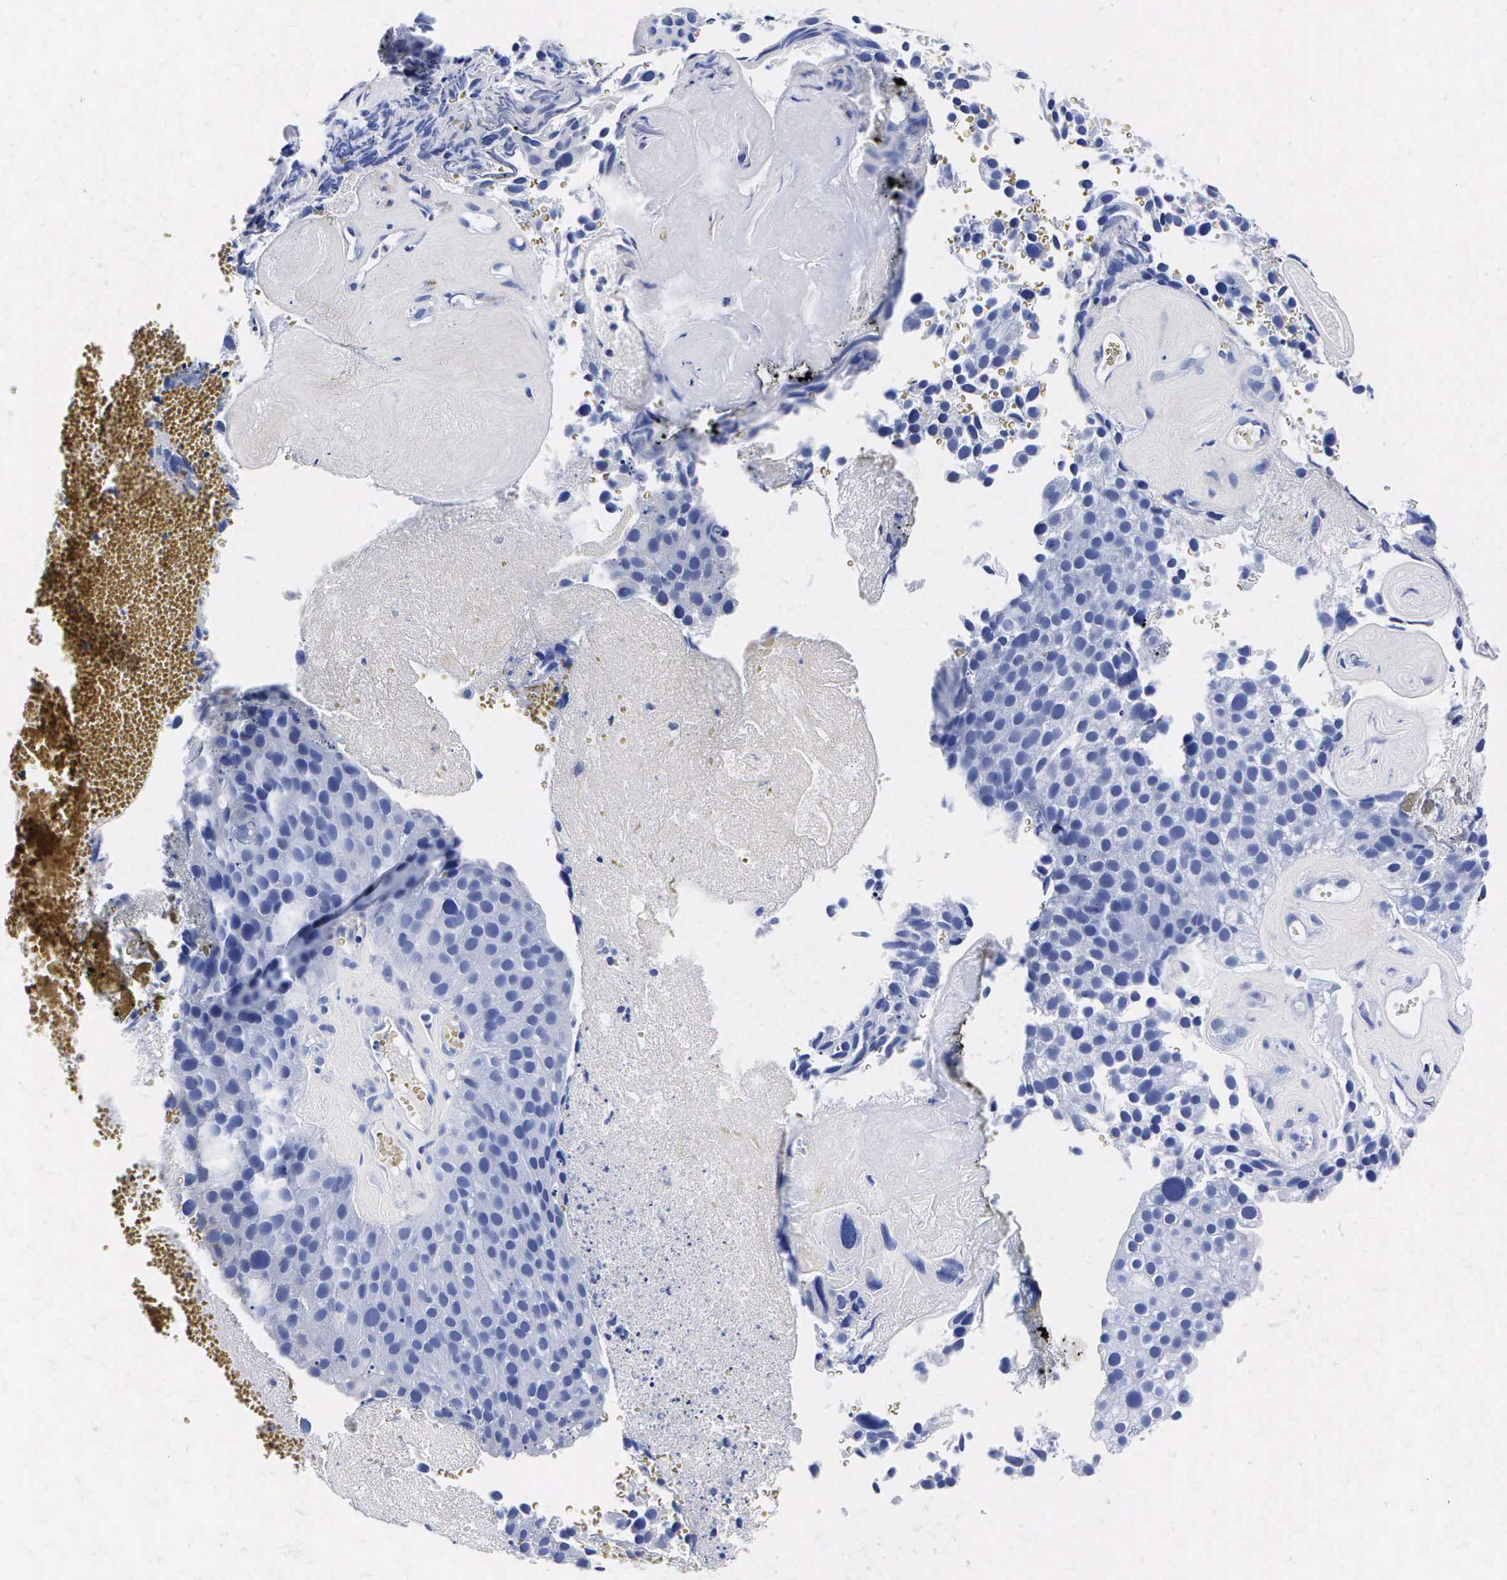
{"staining": {"intensity": "negative", "quantity": "none", "location": "none"}, "tissue": "urothelial cancer", "cell_type": "Tumor cells", "image_type": "cancer", "snomed": [{"axis": "morphology", "description": "Urothelial carcinoma, High grade"}, {"axis": "topography", "description": "Urinary bladder"}], "caption": "DAB immunohistochemical staining of human urothelial cancer shows no significant positivity in tumor cells.", "gene": "ENO2", "patient": {"sex": "male", "age": 72}}